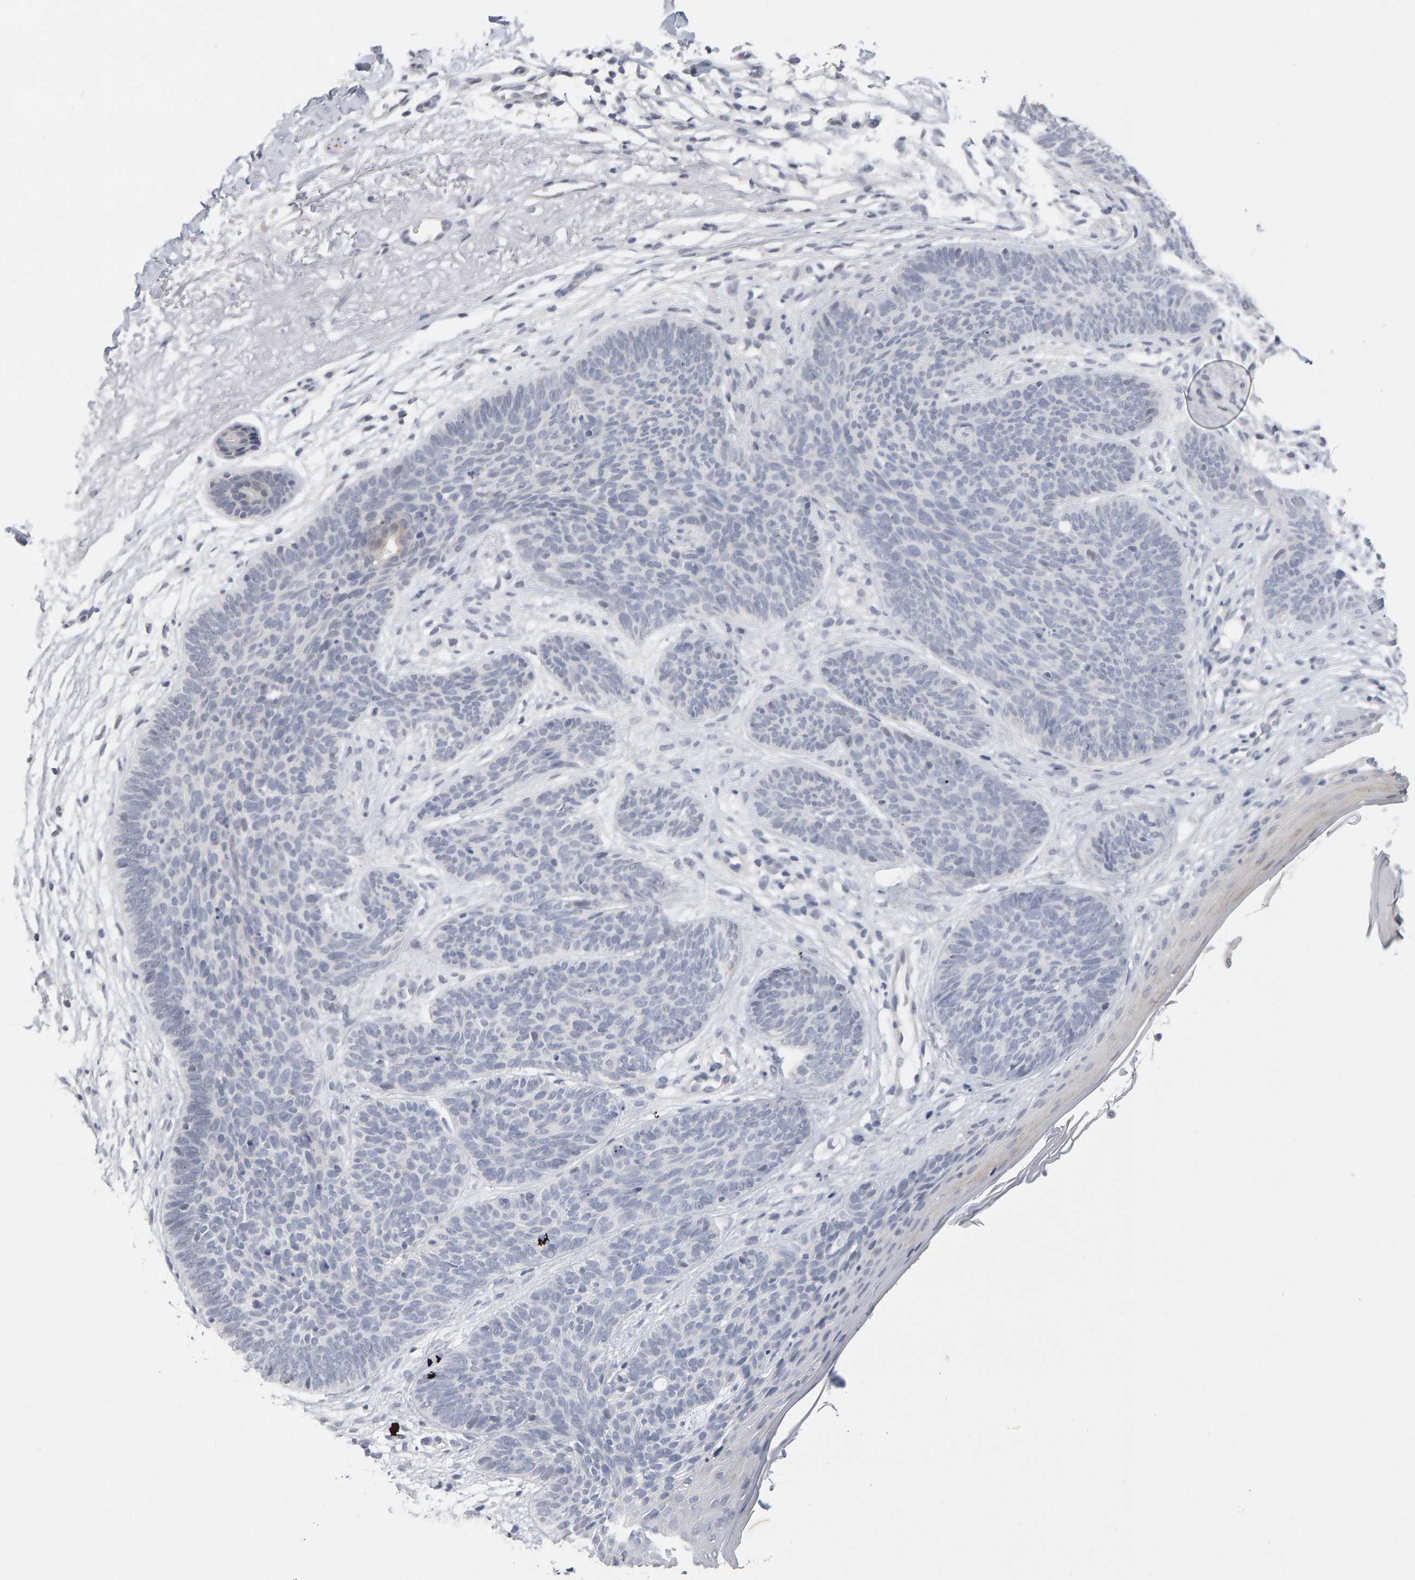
{"staining": {"intensity": "negative", "quantity": "none", "location": "none"}, "tissue": "skin cancer", "cell_type": "Tumor cells", "image_type": "cancer", "snomed": [{"axis": "morphology", "description": "Basal cell carcinoma"}, {"axis": "topography", "description": "Skin"}], "caption": "Immunohistochemistry of human skin basal cell carcinoma displays no staining in tumor cells.", "gene": "HNF4A", "patient": {"sex": "female", "age": 70}}